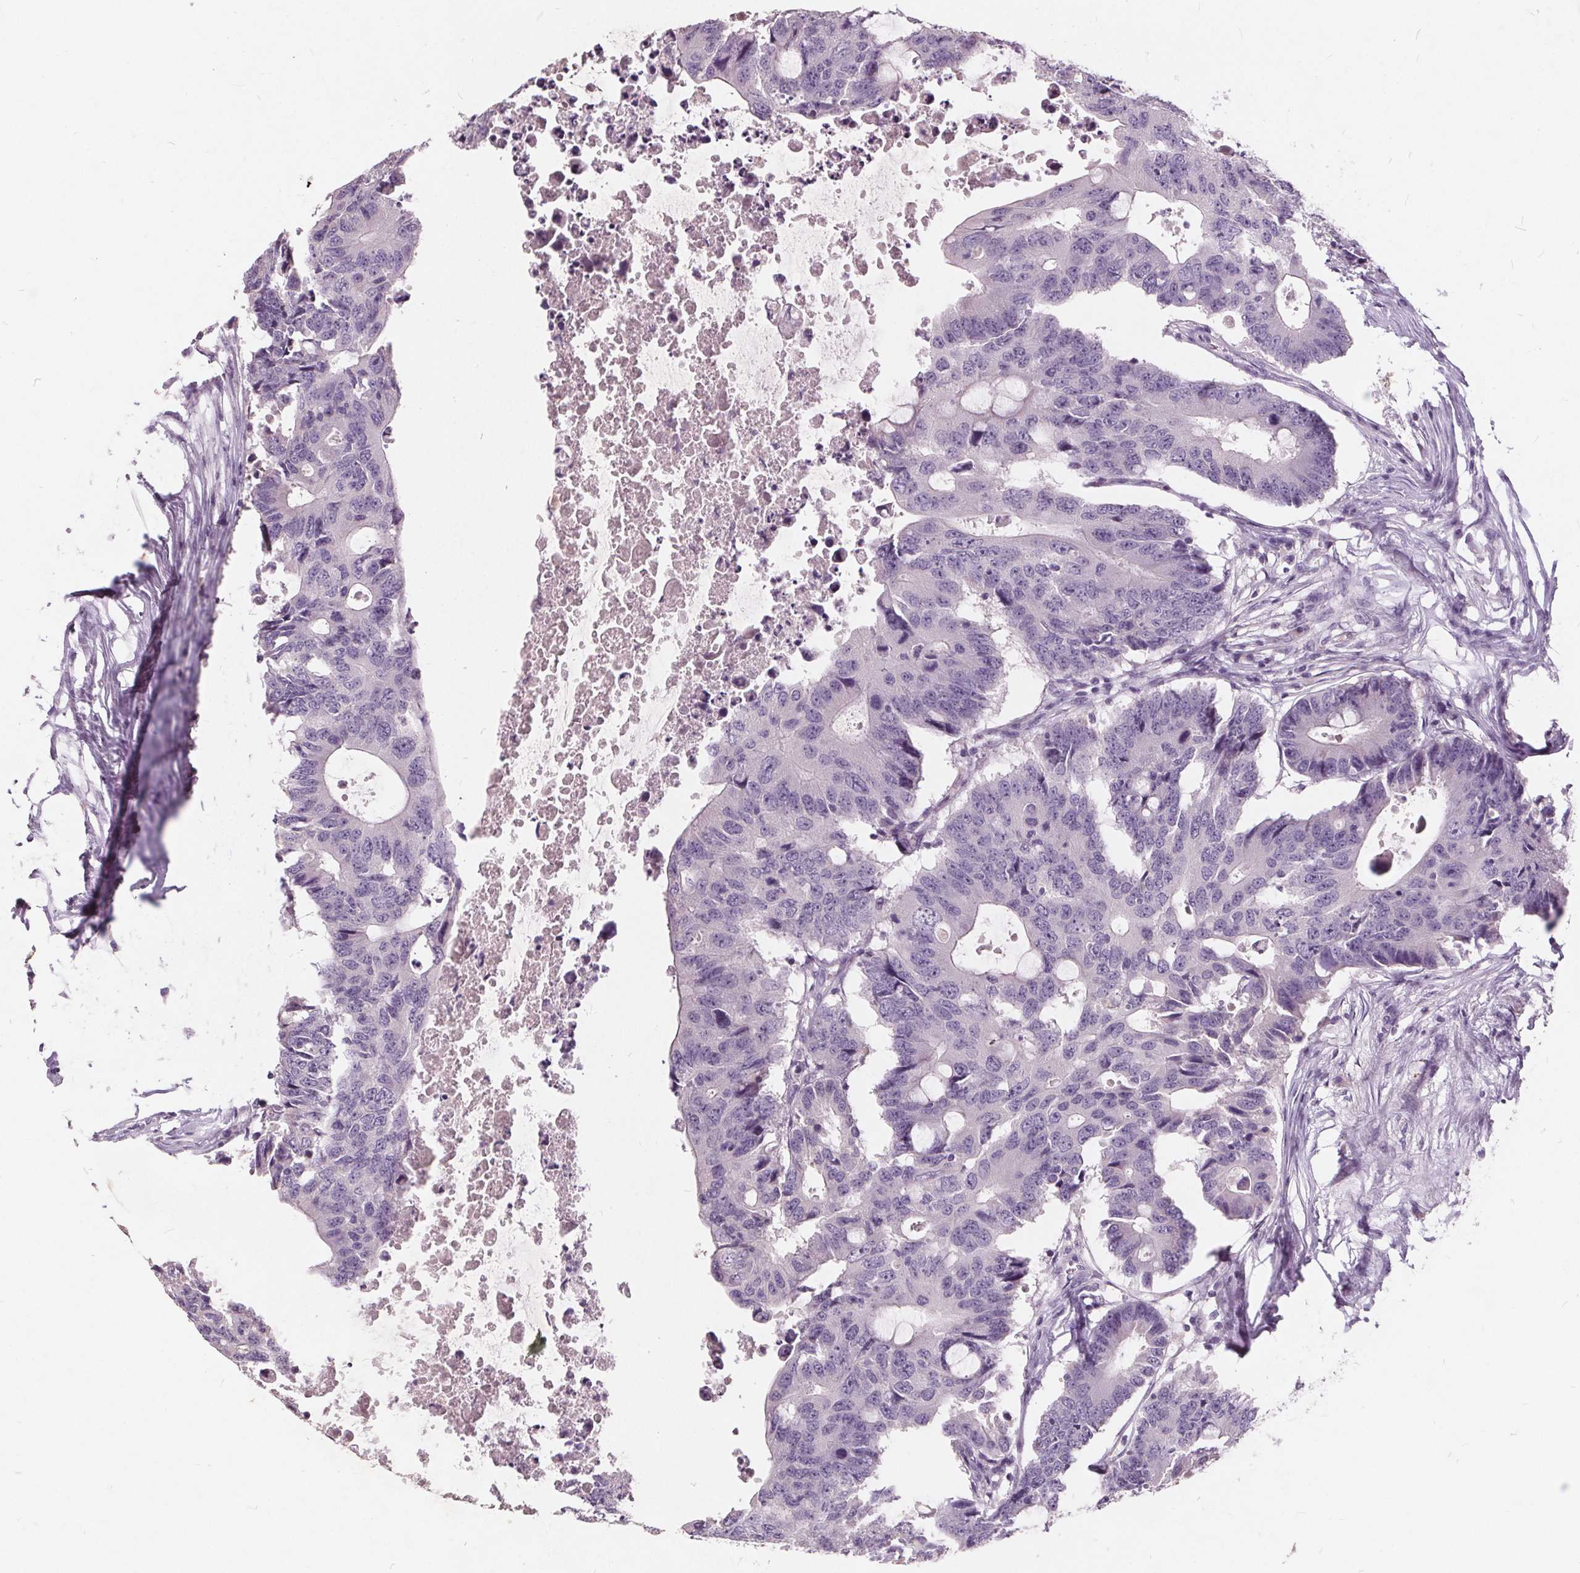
{"staining": {"intensity": "negative", "quantity": "none", "location": "none"}, "tissue": "colorectal cancer", "cell_type": "Tumor cells", "image_type": "cancer", "snomed": [{"axis": "morphology", "description": "Adenocarcinoma, NOS"}, {"axis": "topography", "description": "Colon"}], "caption": "The micrograph demonstrates no staining of tumor cells in colorectal adenocarcinoma. The staining was performed using DAB (3,3'-diaminobenzidine) to visualize the protein expression in brown, while the nuclei were stained in blue with hematoxylin (Magnification: 20x).", "gene": "PLA2G2E", "patient": {"sex": "male", "age": 71}}